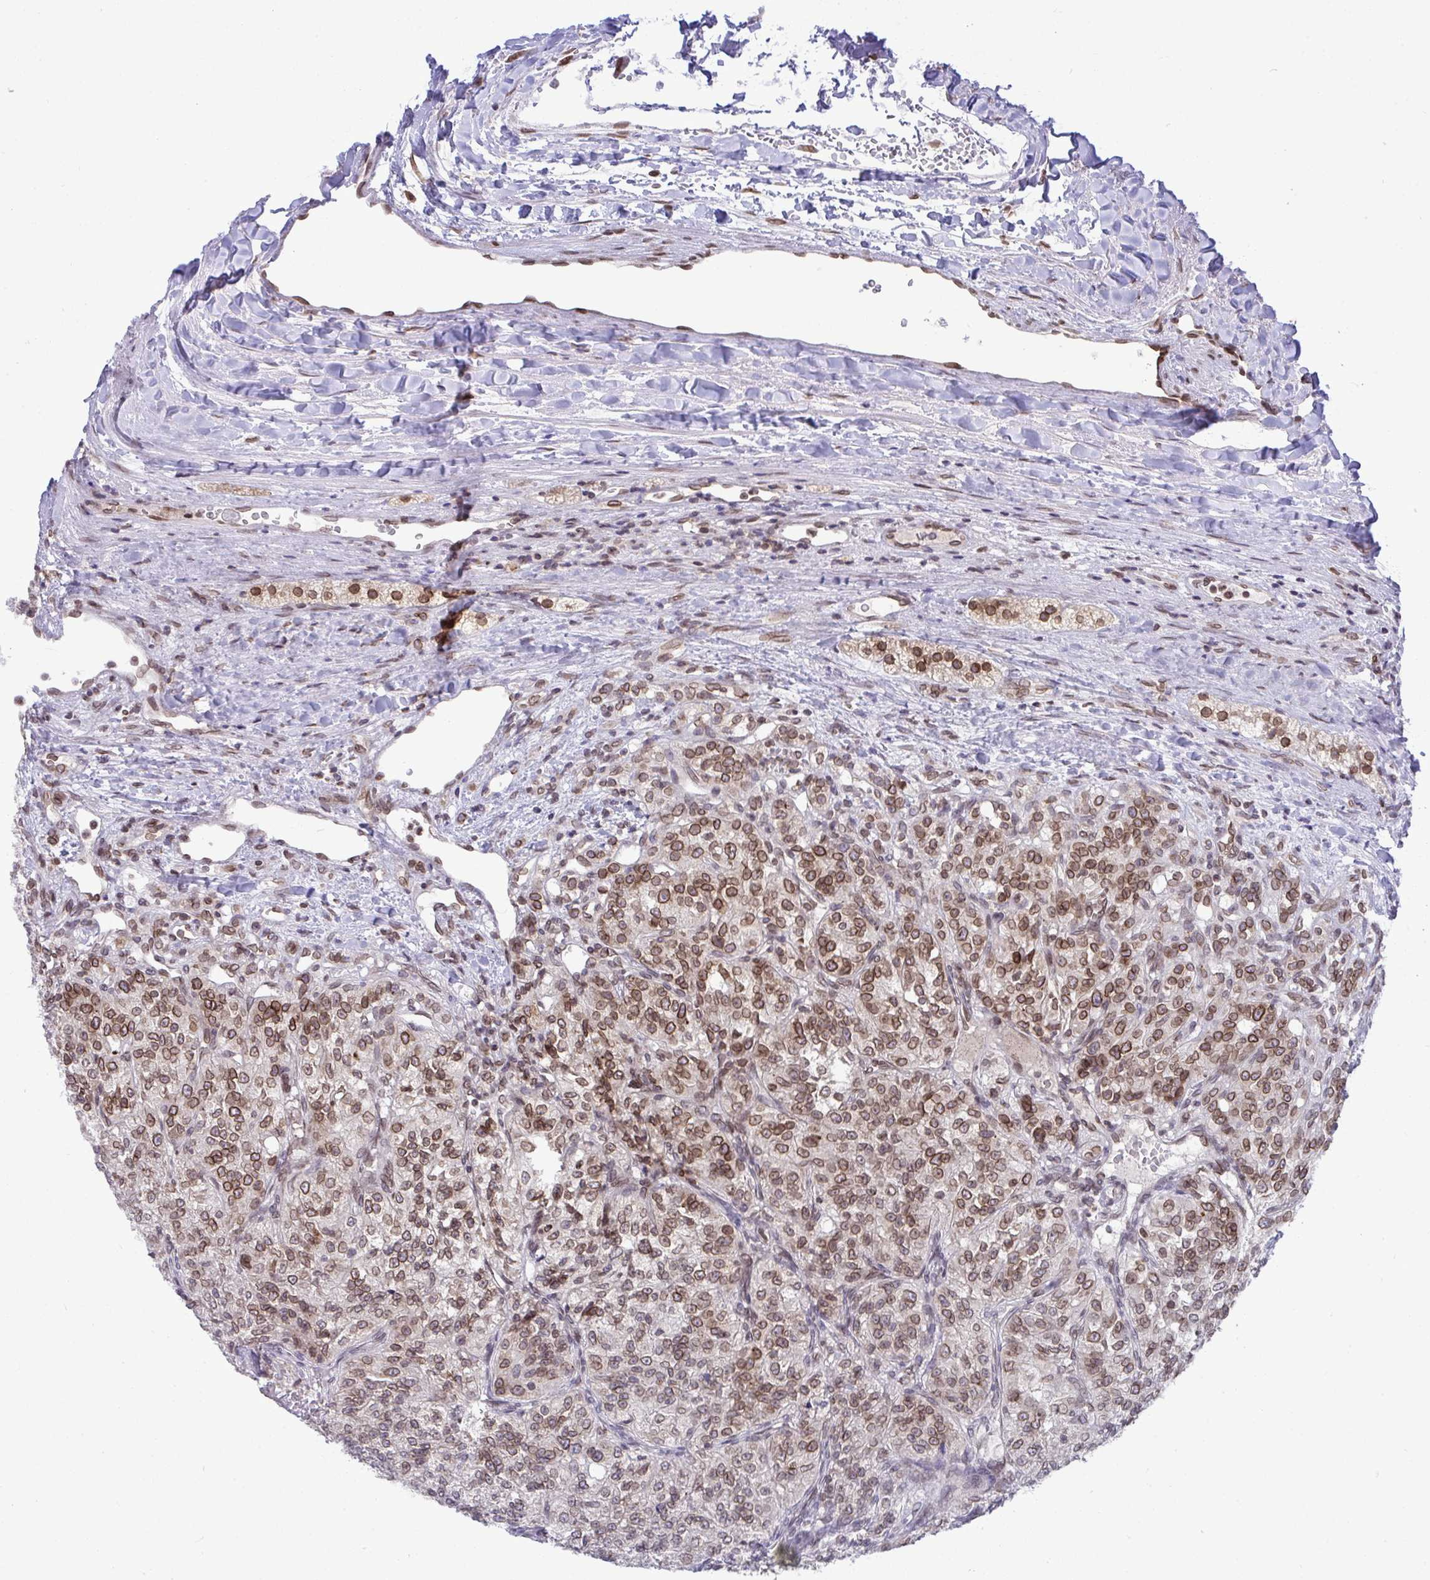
{"staining": {"intensity": "moderate", "quantity": ">75%", "location": "cytoplasmic/membranous,nuclear"}, "tissue": "renal cancer", "cell_type": "Tumor cells", "image_type": "cancer", "snomed": [{"axis": "morphology", "description": "Adenocarcinoma, NOS"}, {"axis": "topography", "description": "Kidney"}], "caption": "High-magnification brightfield microscopy of adenocarcinoma (renal) stained with DAB (brown) and counterstained with hematoxylin (blue). tumor cells exhibit moderate cytoplasmic/membranous and nuclear positivity is identified in approximately>75% of cells.", "gene": "RANBP2", "patient": {"sex": "female", "age": 63}}